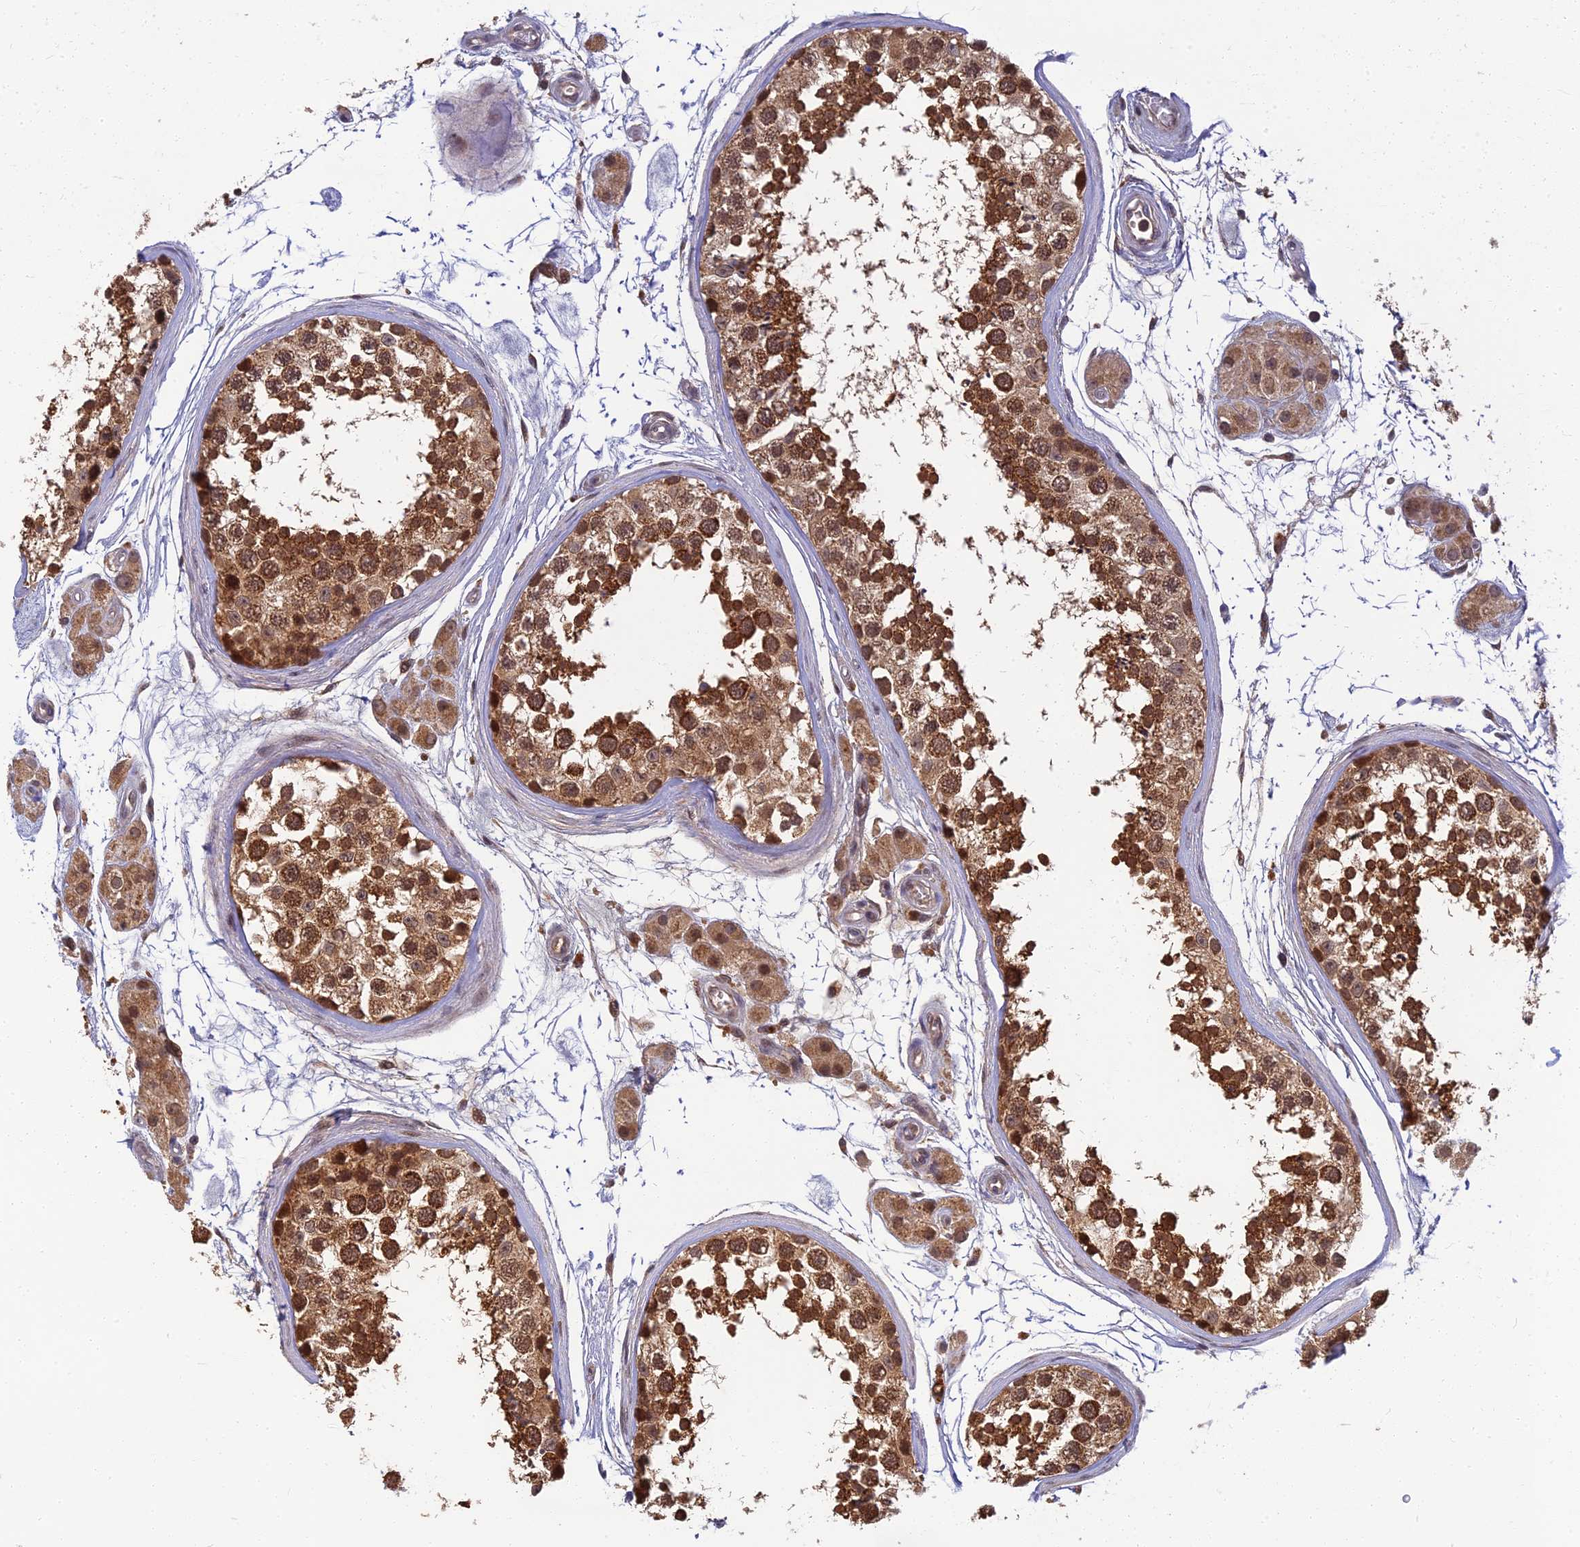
{"staining": {"intensity": "strong", "quantity": ">75%", "location": "cytoplasmic/membranous"}, "tissue": "testis", "cell_type": "Cells in seminiferous ducts", "image_type": "normal", "snomed": [{"axis": "morphology", "description": "Normal tissue, NOS"}, {"axis": "topography", "description": "Testis"}], "caption": "Testis stained with DAB IHC displays high levels of strong cytoplasmic/membranous staining in approximately >75% of cells in seminiferous ducts.", "gene": "RGL3", "patient": {"sex": "male", "age": 56}}